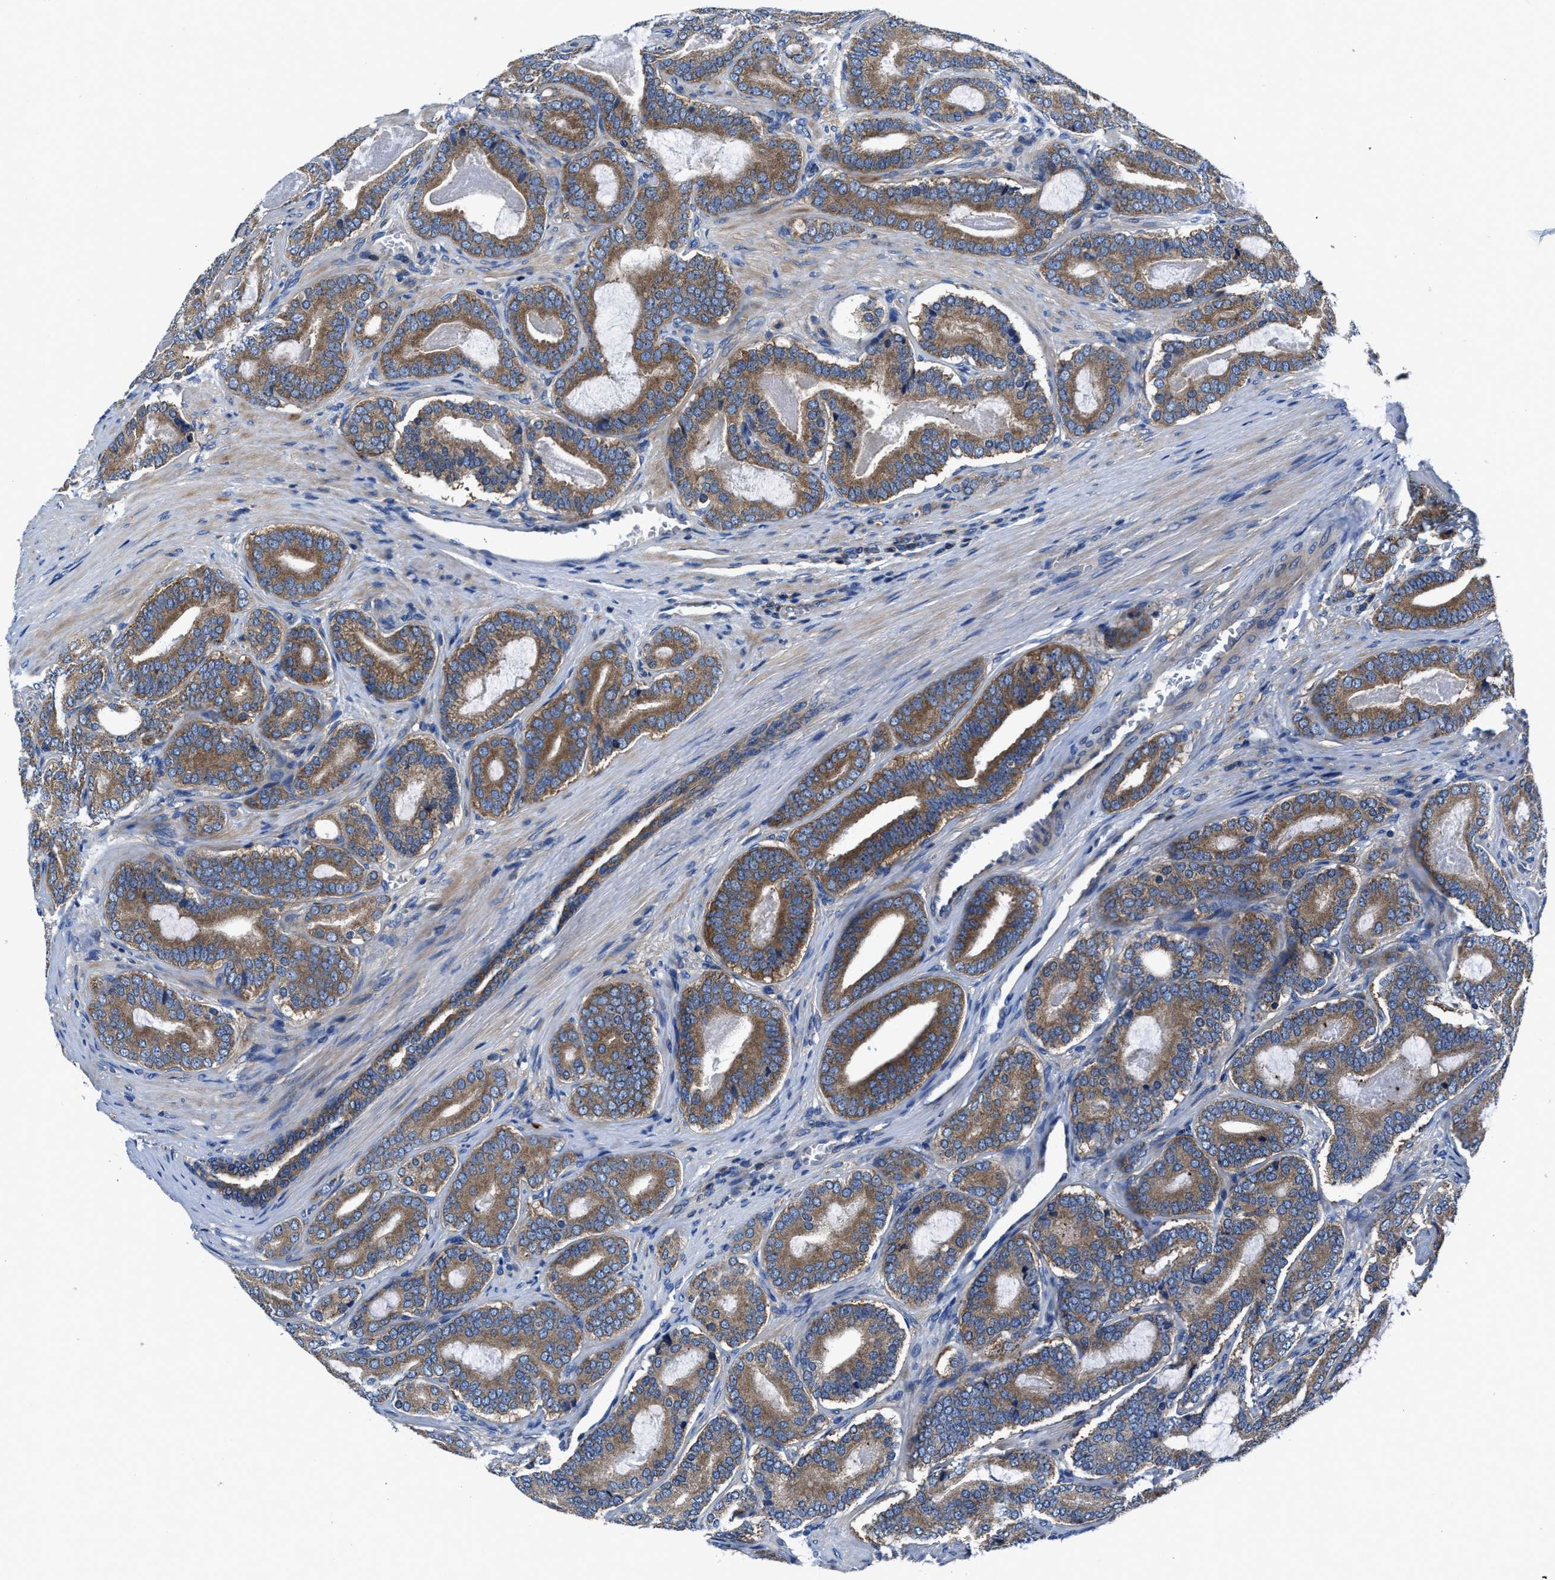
{"staining": {"intensity": "moderate", "quantity": ">75%", "location": "cytoplasmic/membranous"}, "tissue": "prostate cancer", "cell_type": "Tumor cells", "image_type": "cancer", "snomed": [{"axis": "morphology", "description": "Adenocarcinoma, High grade"}, {"axis": "topography", "description": "Prostate"}], "caption": "Immunohistochemistry (IHC) image of neoplastic tissue: prostate high-grade adenocarcinoma stained using immunohistochemistry exhibits medium levels of moderate protein expression localized specifically in the cytoplasmic/membranous of tumor cells, appearing as a cytoplasmic/membranous brown color.", "gene": "PHLPP1", "patient": {"sex": "male", "age": 60}}